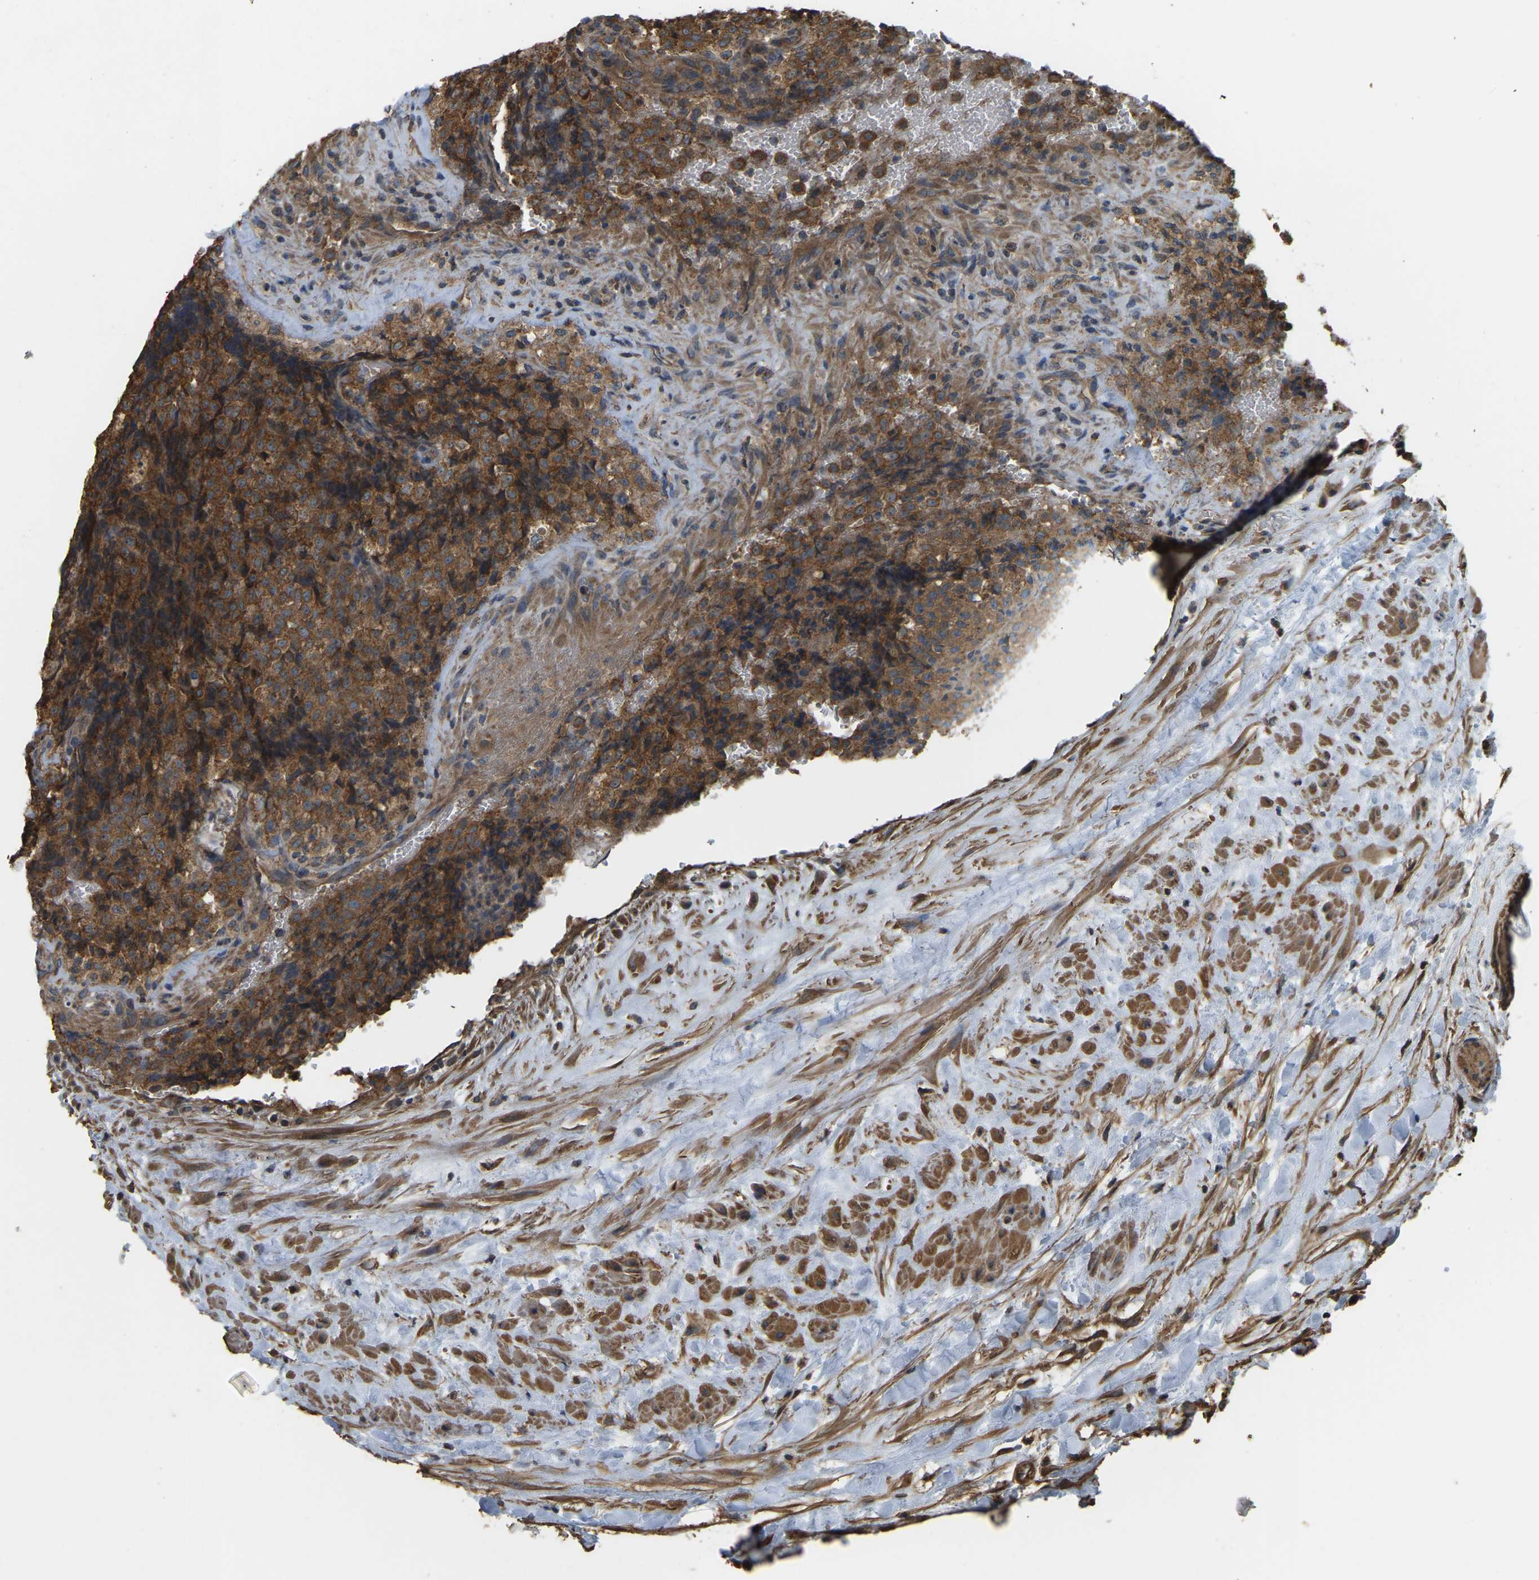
{"staining": {"intensity": "strong", "quantity": ">75%", "location": "cytoplasmic/membranous"}, "tissue": "testis cancer", "cell_type": "Tumor cells", "image_type": "cancer", "snomed": [{"axis": "morphology", "description": "Seminoma, NOS"}, {"axis": "topography", "description": "Testis"}], "caption": "Tumor cells demonstrate strong cytoplasmic/membranous staining in approximately >75% of cells in seminoma (testis).", "gene": "GNG2", "patient": {"sex": "male", "age": 59}}